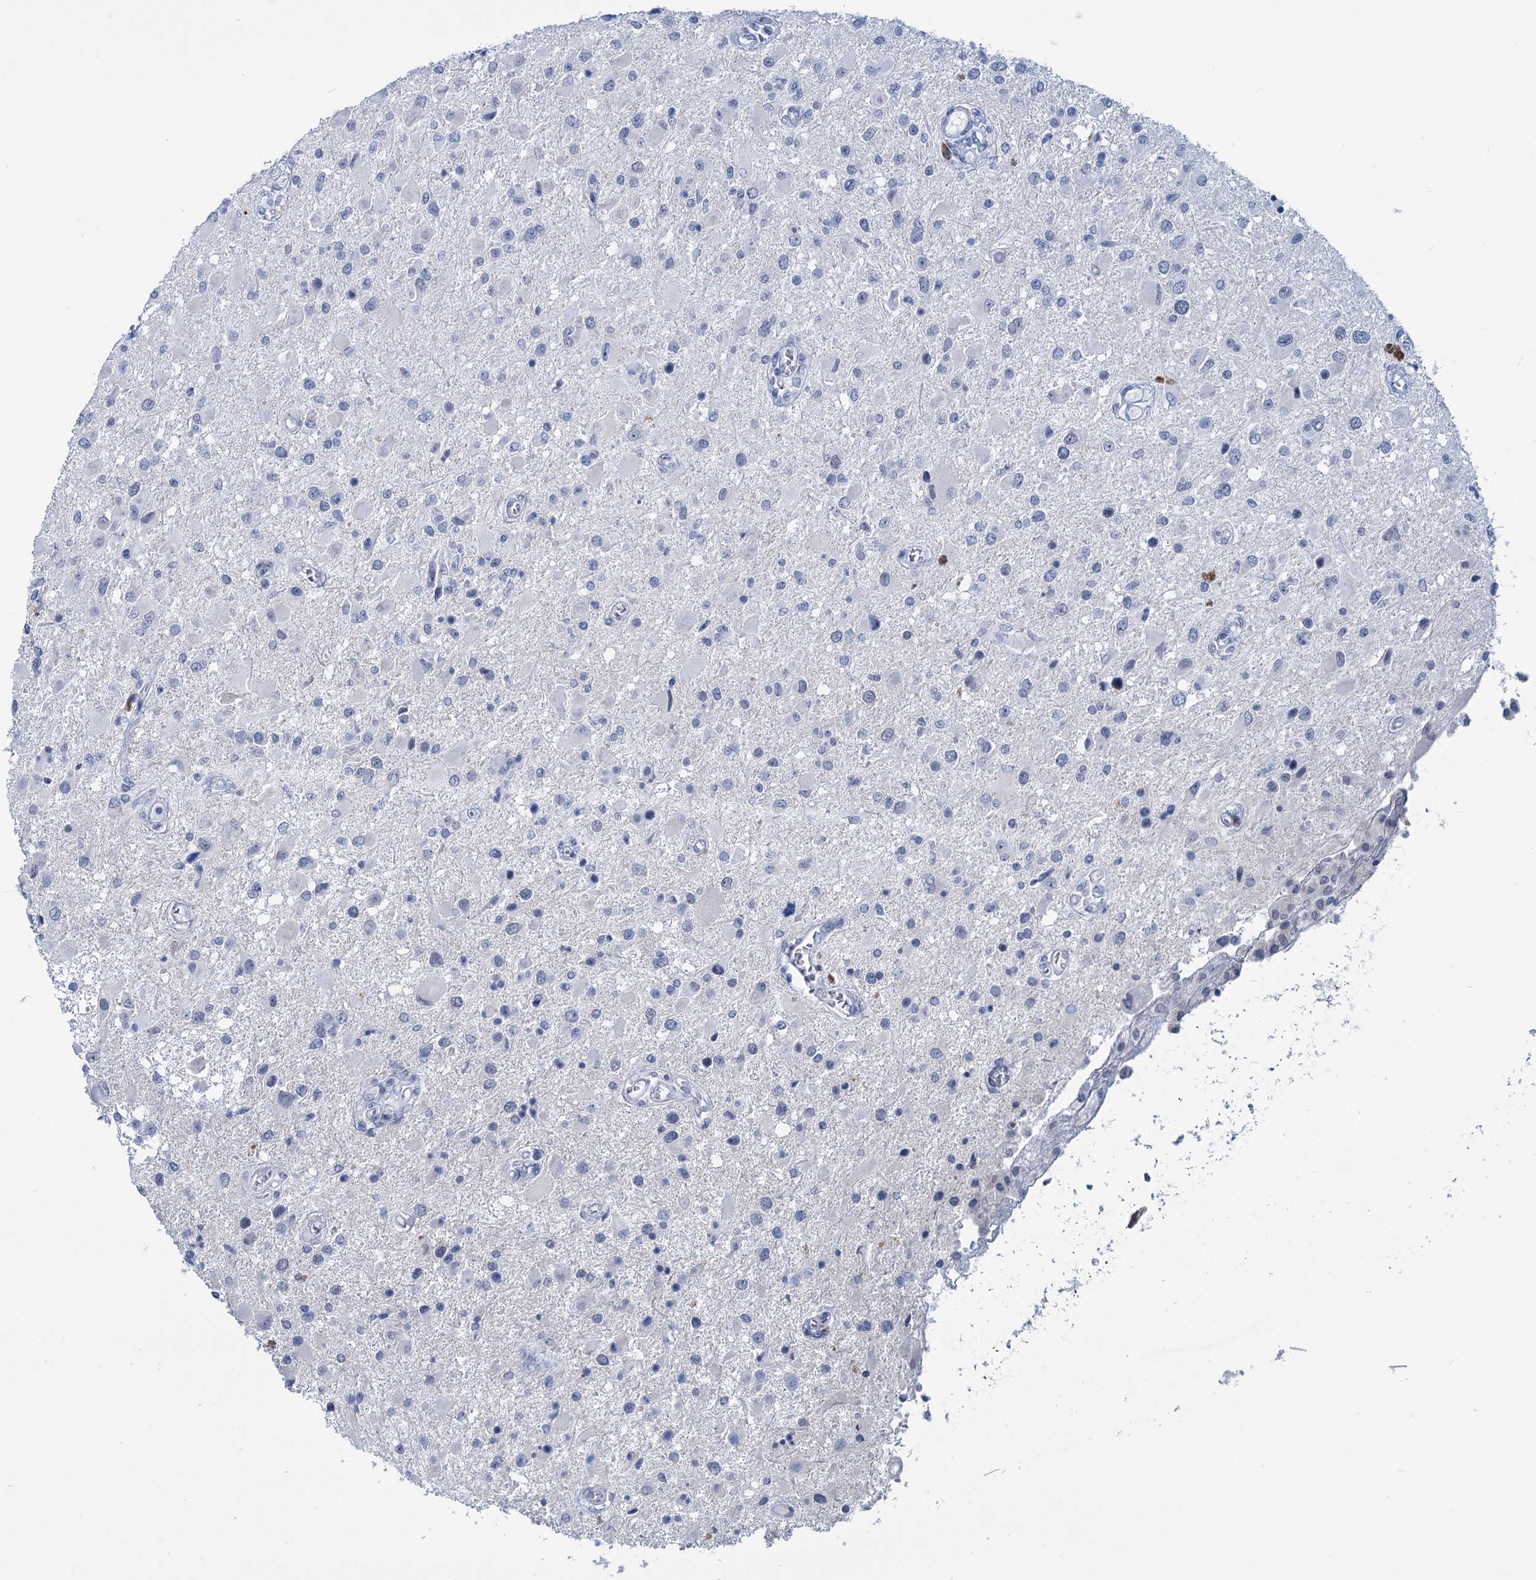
{"staining": {"intensity": "negative", "quantity": "none", "location": "none"}, "tissue": "glioma", "cell_type": "Tumor cells", "image_type": "cancer", "snomed": [{"axis": "morphology", "description": "Glioma, malignant, High grade"}, {"axis": "topography", "description": "Brain"}], "caption": "An image of glioma stained for a protein reveals no brown staining in tumor cells. (DAB IHC, high magnification).", "gene": "NEU3", "patient": {"sex": "male", "age": 53}}